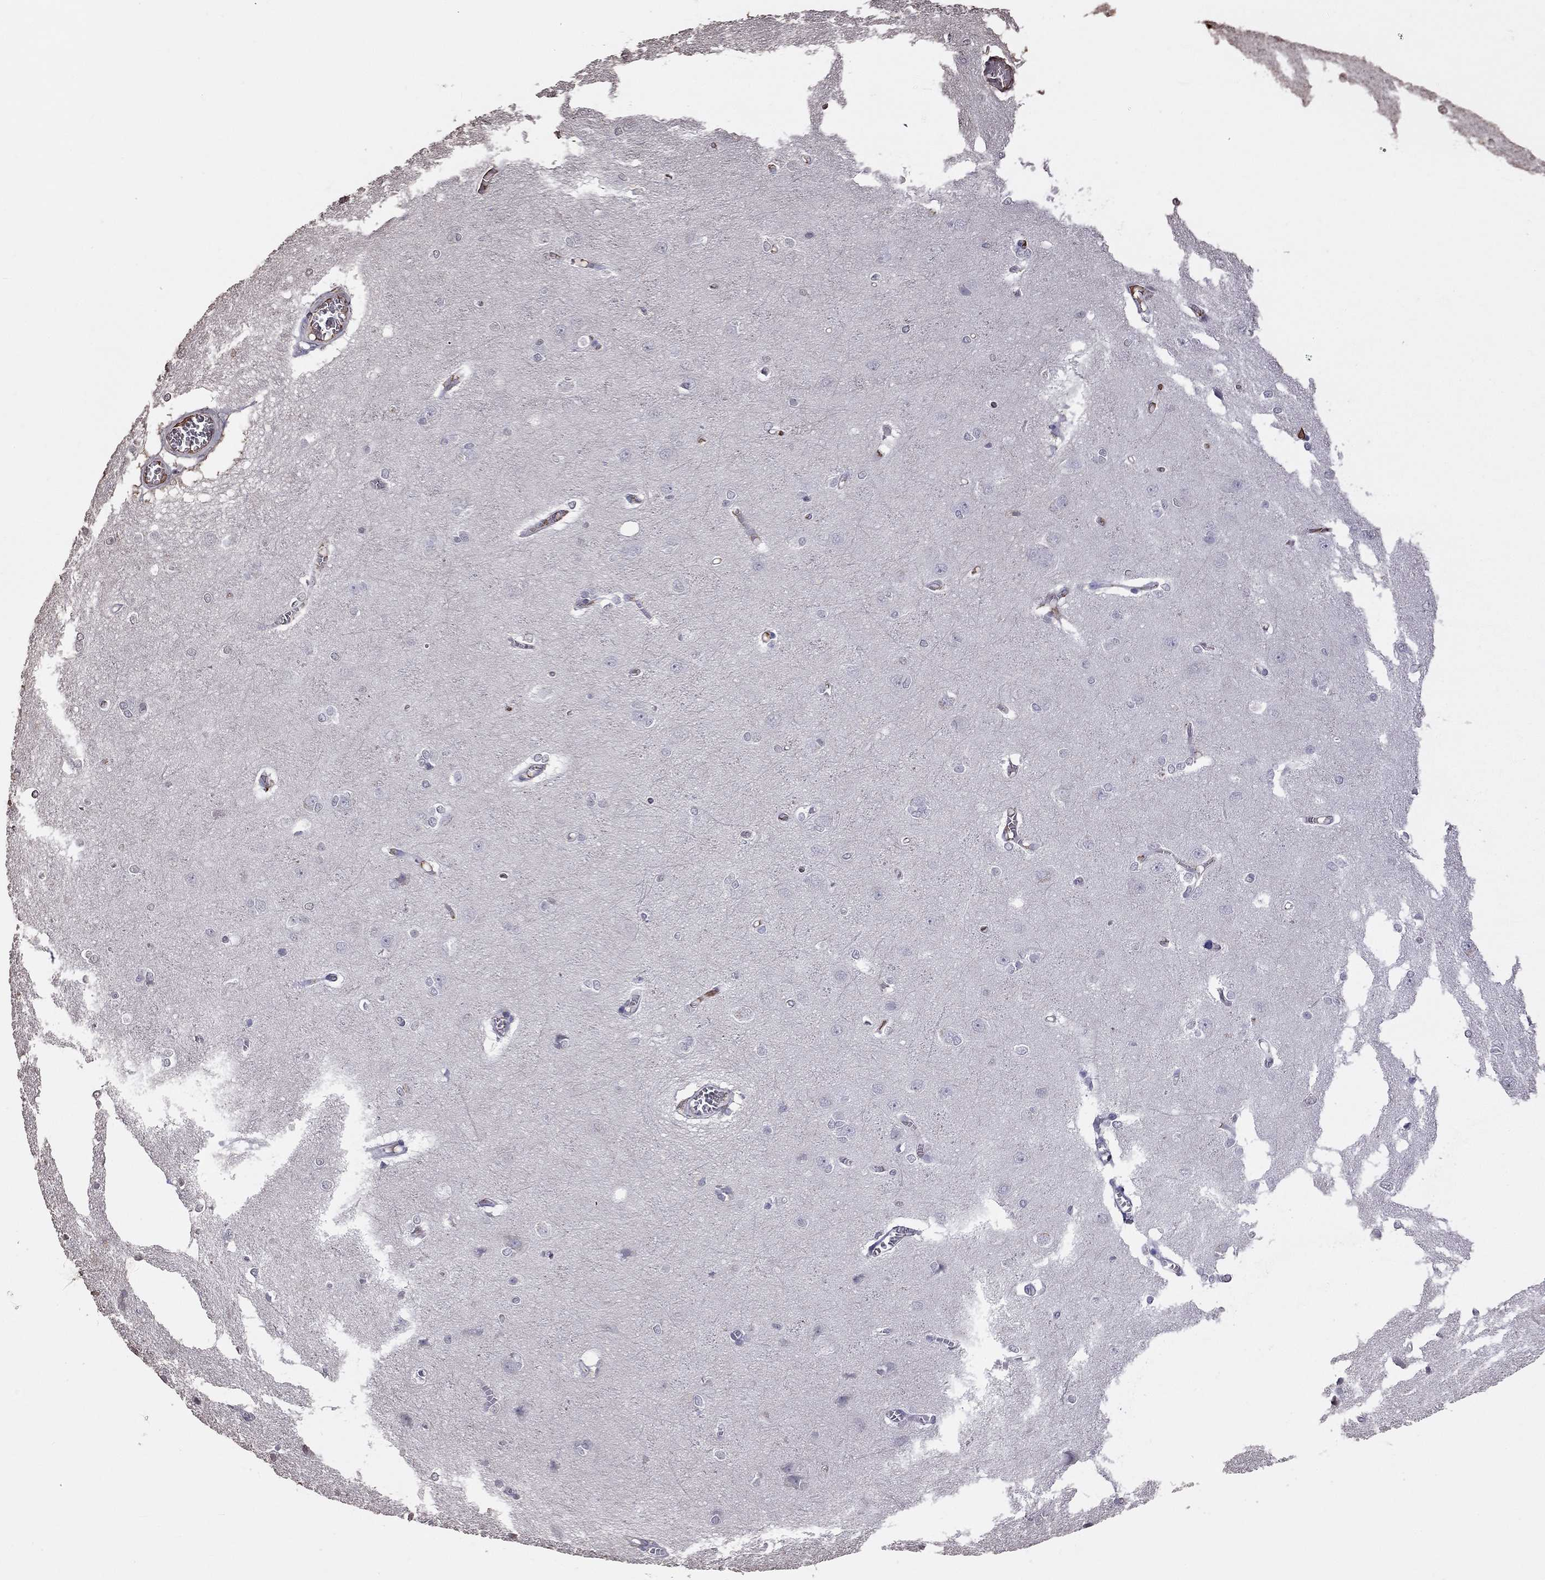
{"staining": {"intensity": "negative", "quantity": "none", "location": "none"}, "tissue": "cerebral cortex", "cell_type": "Endothelial cells", "image_type": "normal", "snomed": [{"axis": "morphology", "description": "Normal tissue, NOS"}, {"axis": "topography", "description": "Cerebral cortex"}], "caption": "Immunohistochemistry (IHC) of unremarkable cerebral cortex demonstrates no expression in endothelial cells. (DAB IHC, high magnification).", "gene": "SUN3", "patient": {"sex": "male", "age": 37}}